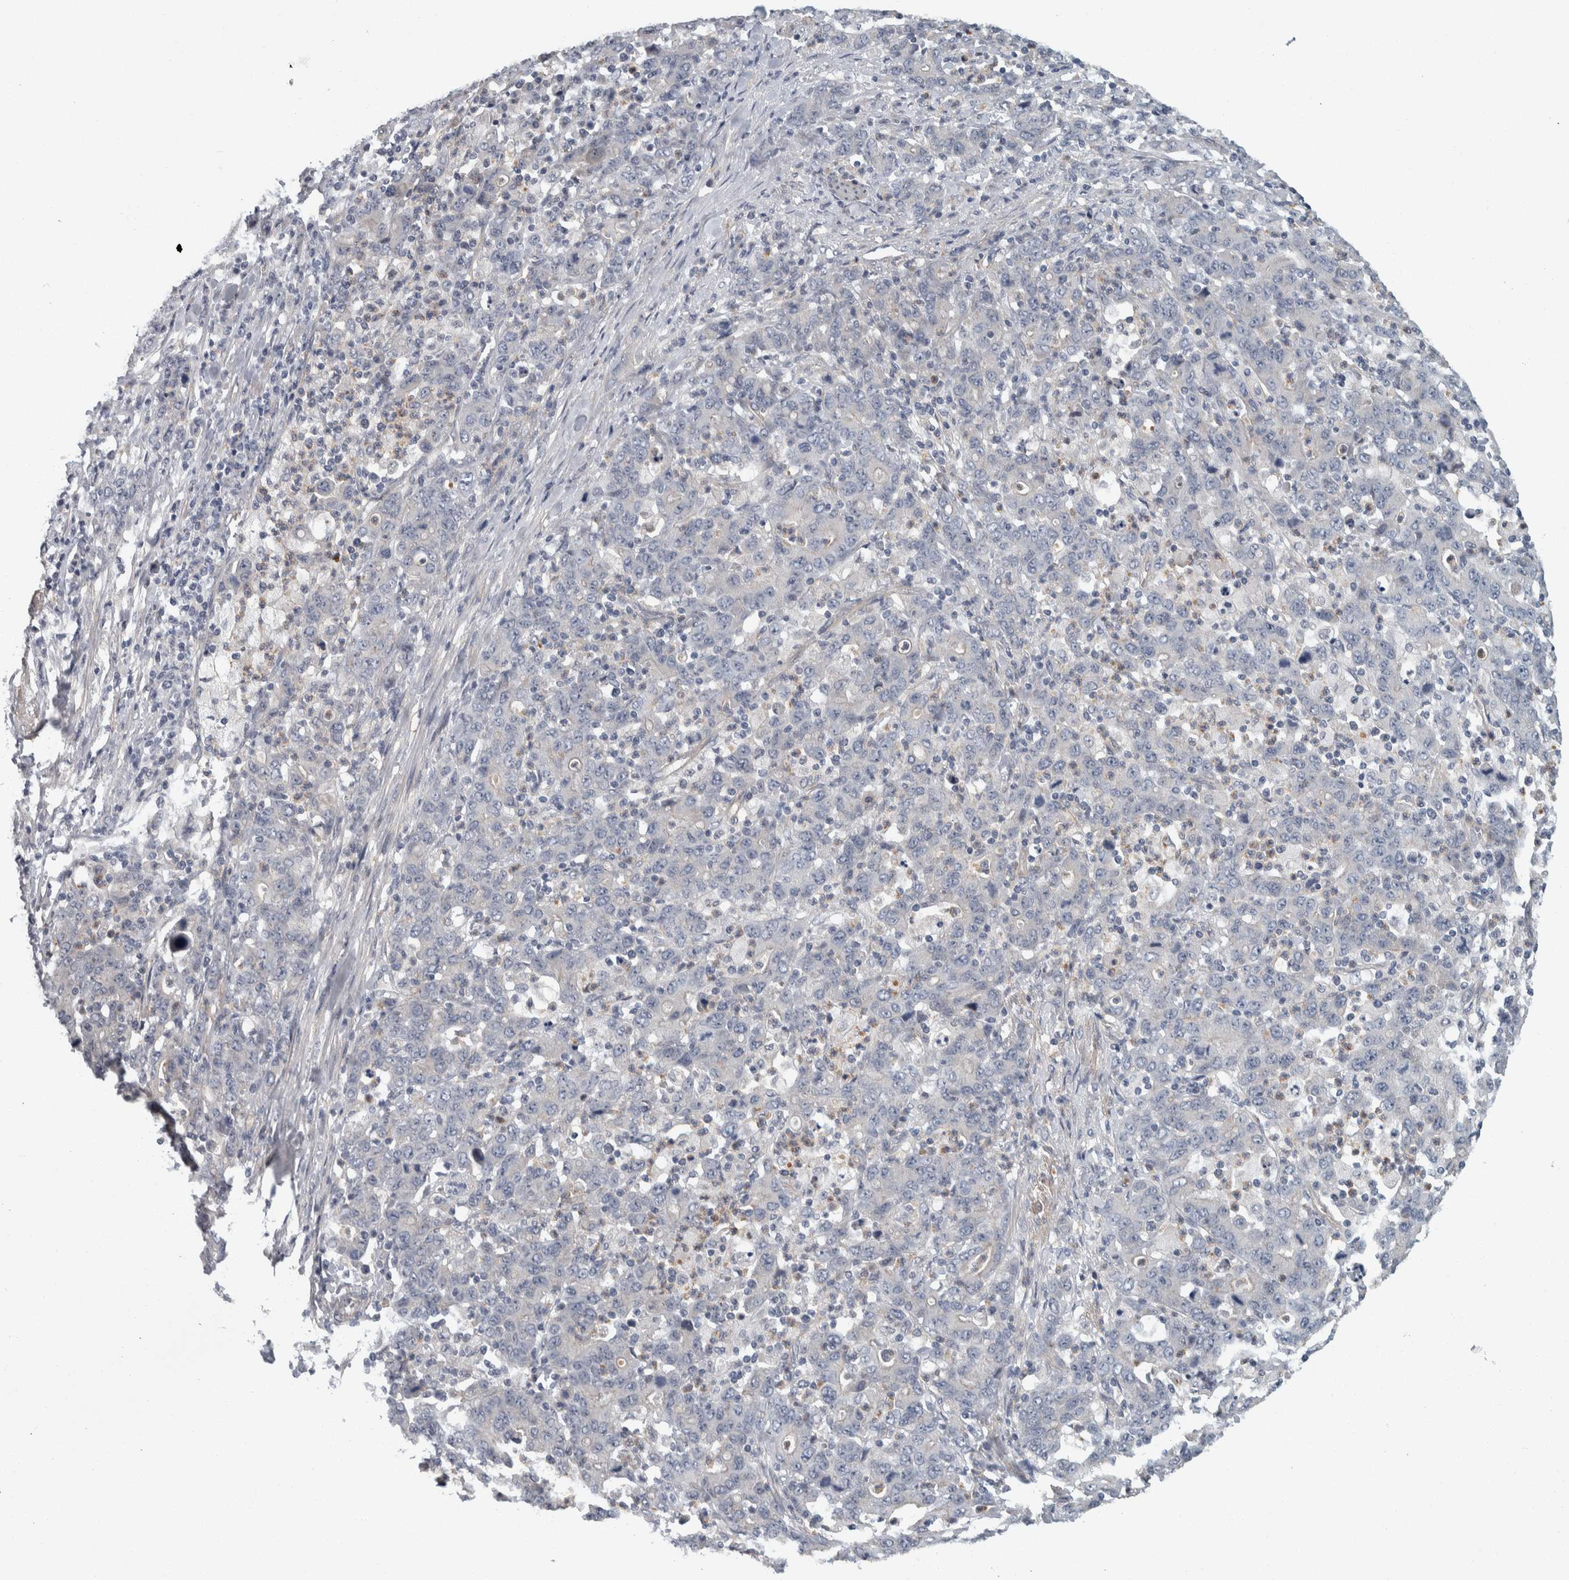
{"staining": {"intensity": "negative", "quantity": "none", "location": "none"}, "tissue": "stomach cancer", "cell_type": "Tumor cells", "image_type": "cancer", "snomed": [{"axis": "morphology", "description": "Adenocarcinoma, NOS"}, {"axis": "topography", "description": "Stomach, upper"}], "caption": "Stomach cancer (adenocarcinoma) was stained to show a protein in brown. There is no significant positivity in tumor cells.", "gene": "KCNJ3", "patient": {"sex": "male", "age": 69}}